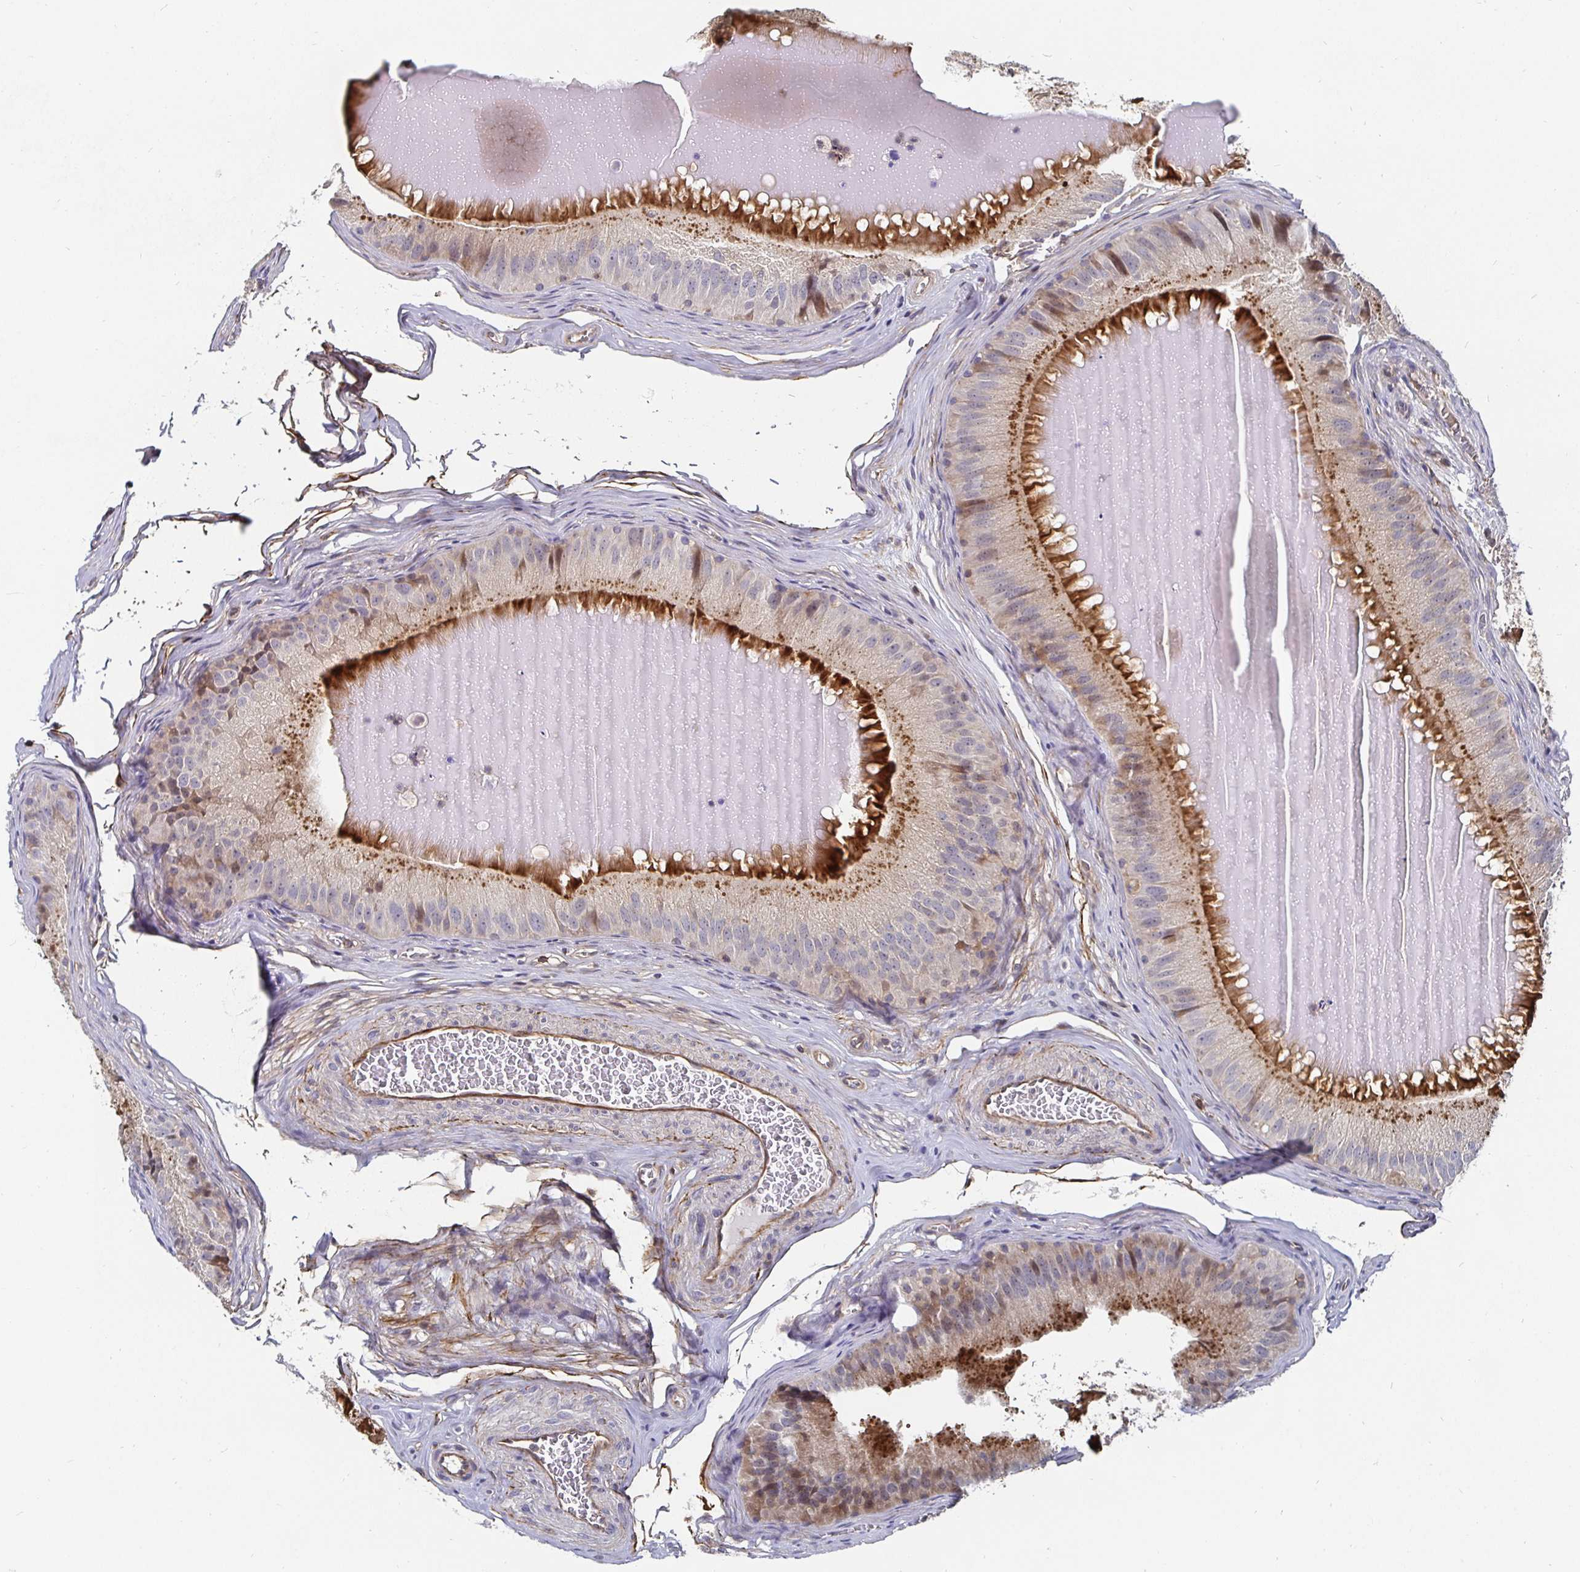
{"staining": {"intensity": "moderate", "quantity": "25%-75%", "location": "cytoplasmic/membranous"}, "tissue": "epididymis", "cell_type": "Glandular cells", "image_type": "normal", "snomed": [{"axis": "morphology", "description": "Normal tissue, NOS"}, {"axis": "topography", "description": "Epididymis, spermatic cord, NOS"}], "caption": "The photomicrograph displays immunohistochemical staining of benign epididymis. There is moderate cytoplasmic/membranous expression is appreciated in about 25%-75% of glandular cells. The staining was performed using DAB (3,3'-diaminobenzidine), with brown indicating positive protein expression. Nuclei are stained blue with hematoxylin.", "gene": "GJA4", "patient": {"sex": "male", "age": 39}}